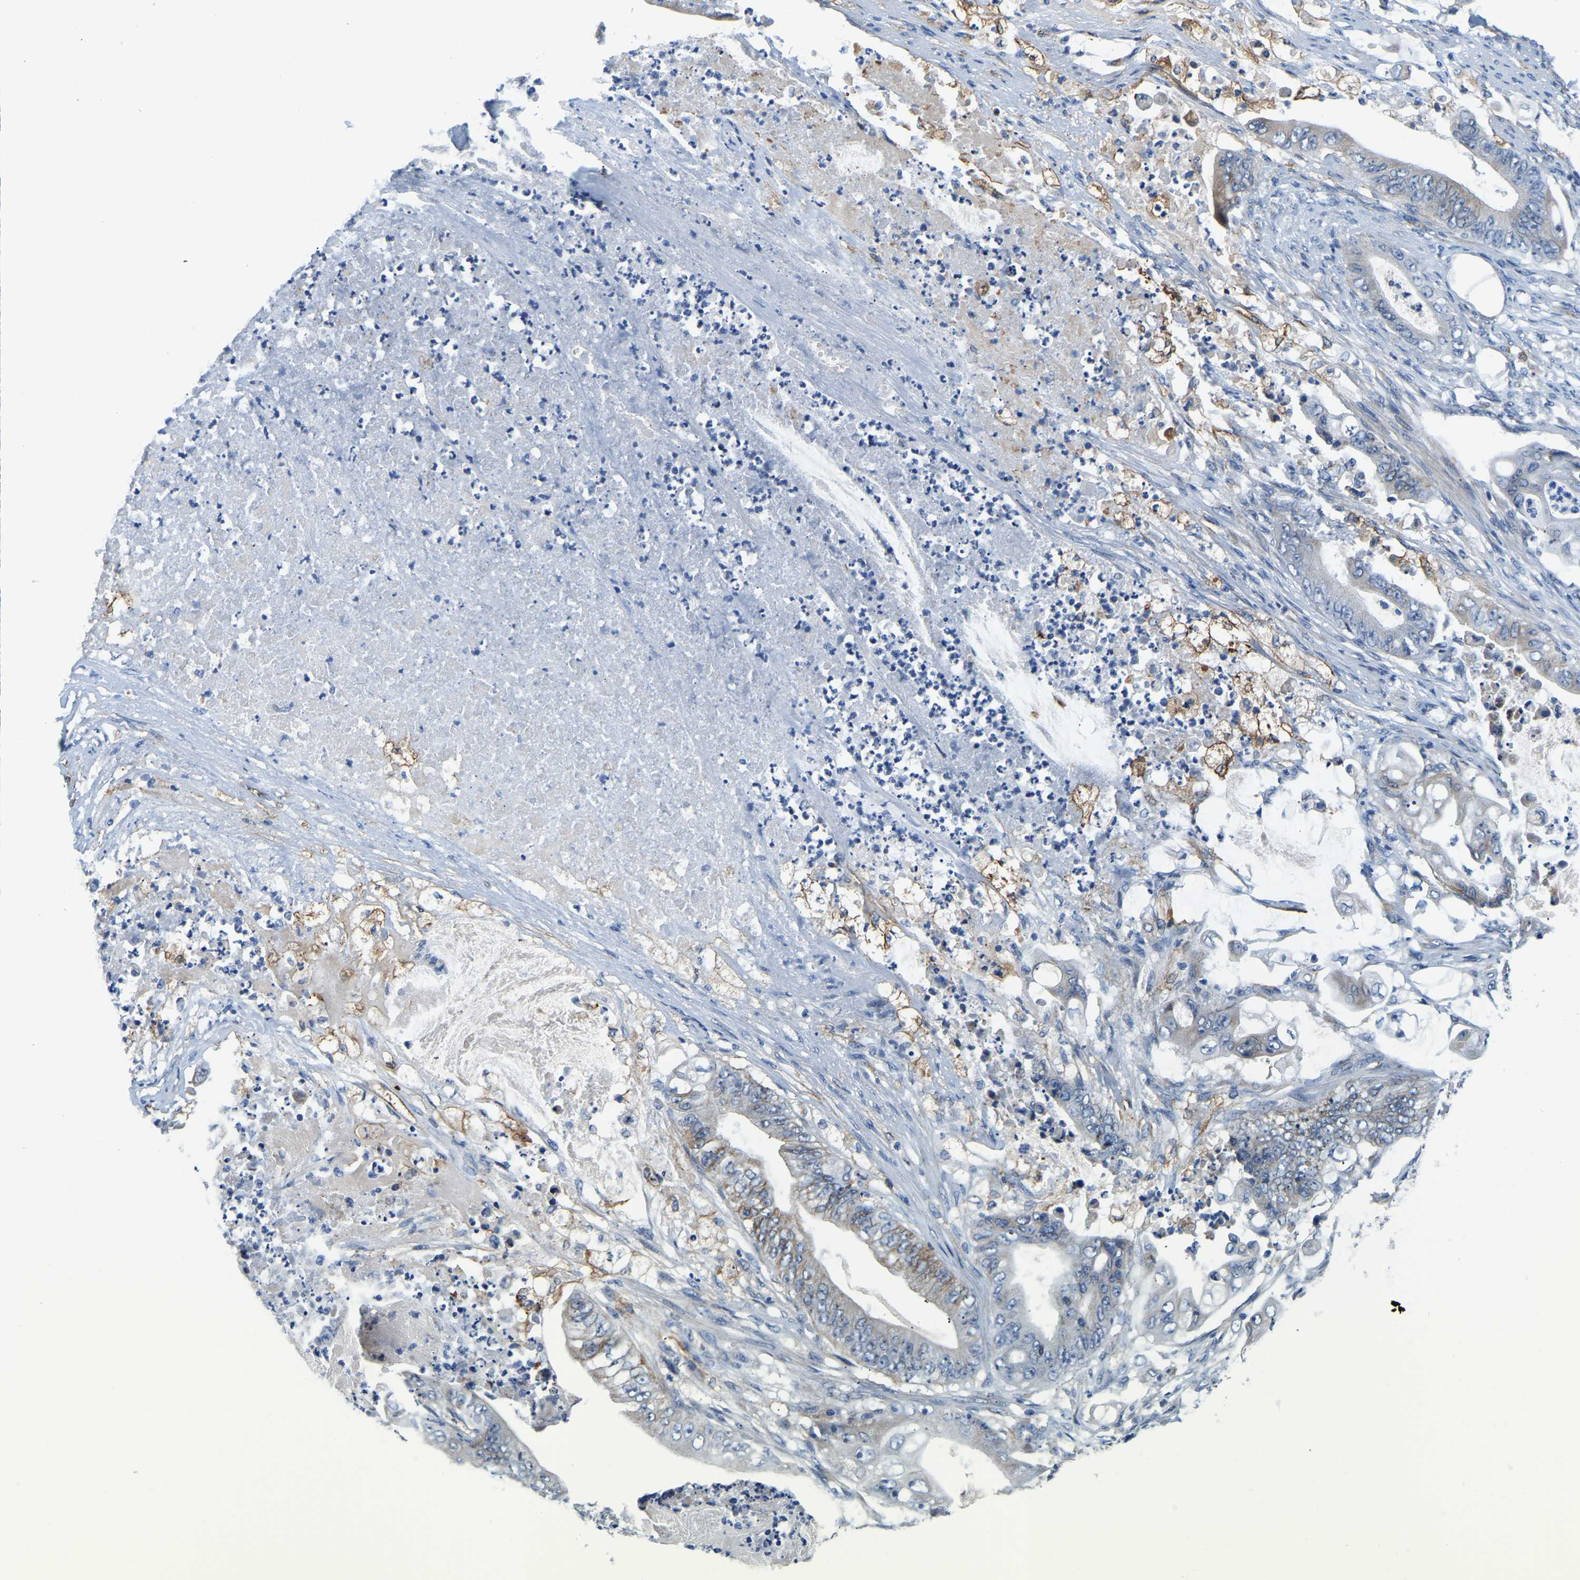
{"staining": {"intensity": "moderate", "quantity": "<25%", "location": "cytoplasmic/membranous"}, "tissue": "stomach cancer", "cell_type": "Tumor cells", "image_type": "cancer", "snomed": [{"axis": "morphology", "description": "Adenocarcinoma, NOS"}, {"axis": "topography", "description": "Stomach"}], "caption": "Brown immunohistochemical staining in adenocarcinoma (stomach) shows moderate cytoplasmic/membranous expression in approximately <25% of tumor cells. (DAB (3,3'-diaminobenzidine) IHC, brown staining for protein, blue staining for nuclei).", "gene": "LIAS", "patient": {"sex": "female", "age": 73}}